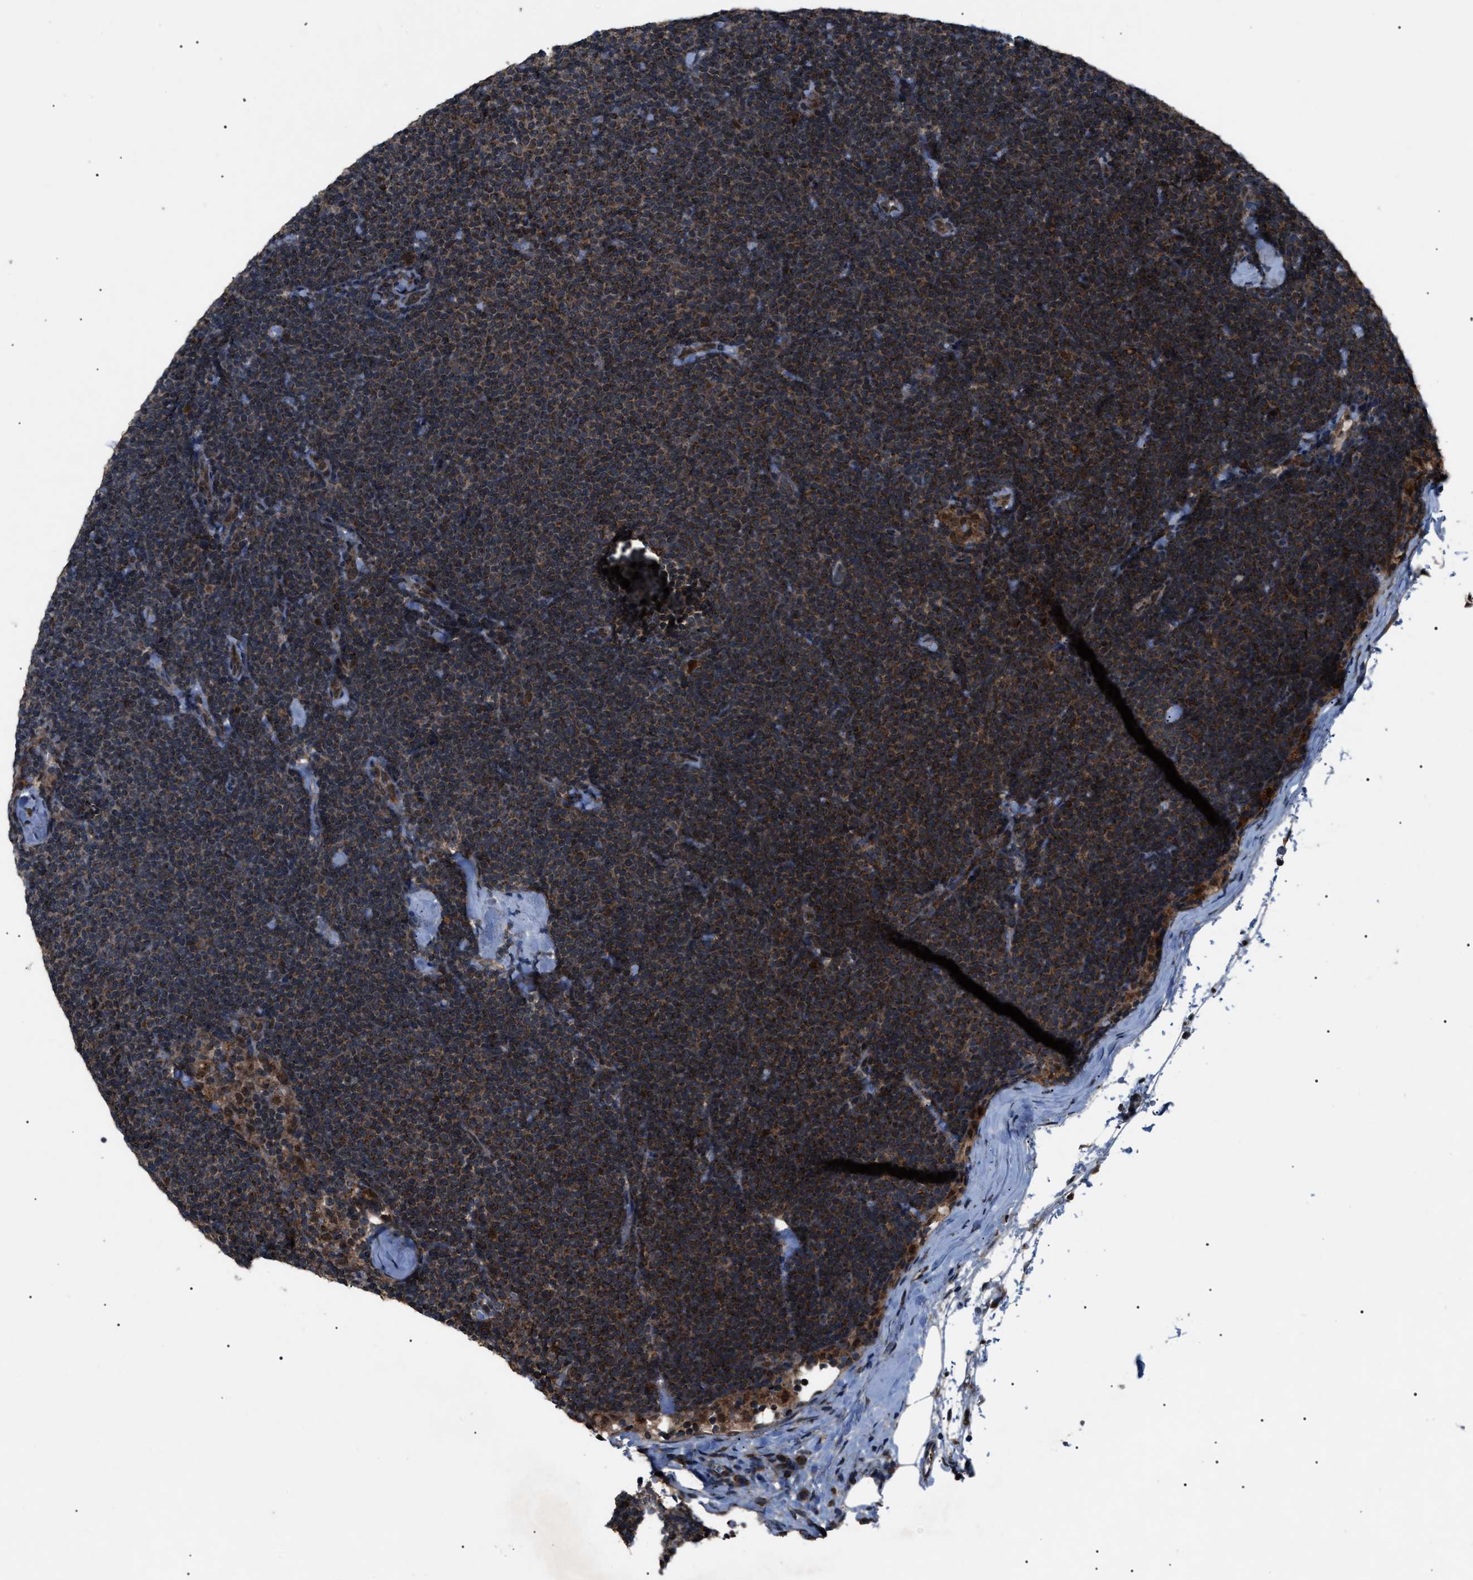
{"staining": {"intensity": "moderate", "quantity": ">75%", "location": "cytoplasmic/membranous"}, "tissue": "lymphoma", "cell_type": "Tumor cells", "image_type": "cancer", "snomed": [{"axis": "morphology", "description": "Malignant lymphoma, non-Hodgkin's type, Low grade"}, {"axis": "topography", "description": "Lymph node"}], "caption": "Protein expression analysis of human low-grade malignant lymphoma, non-Hodgkin's type reveals moderate cytoplasmic/membranous positivity in about >75% of tumor cells.", "gene": "ZFAND2A", "patient": {"sex": "female", "age": 53}}